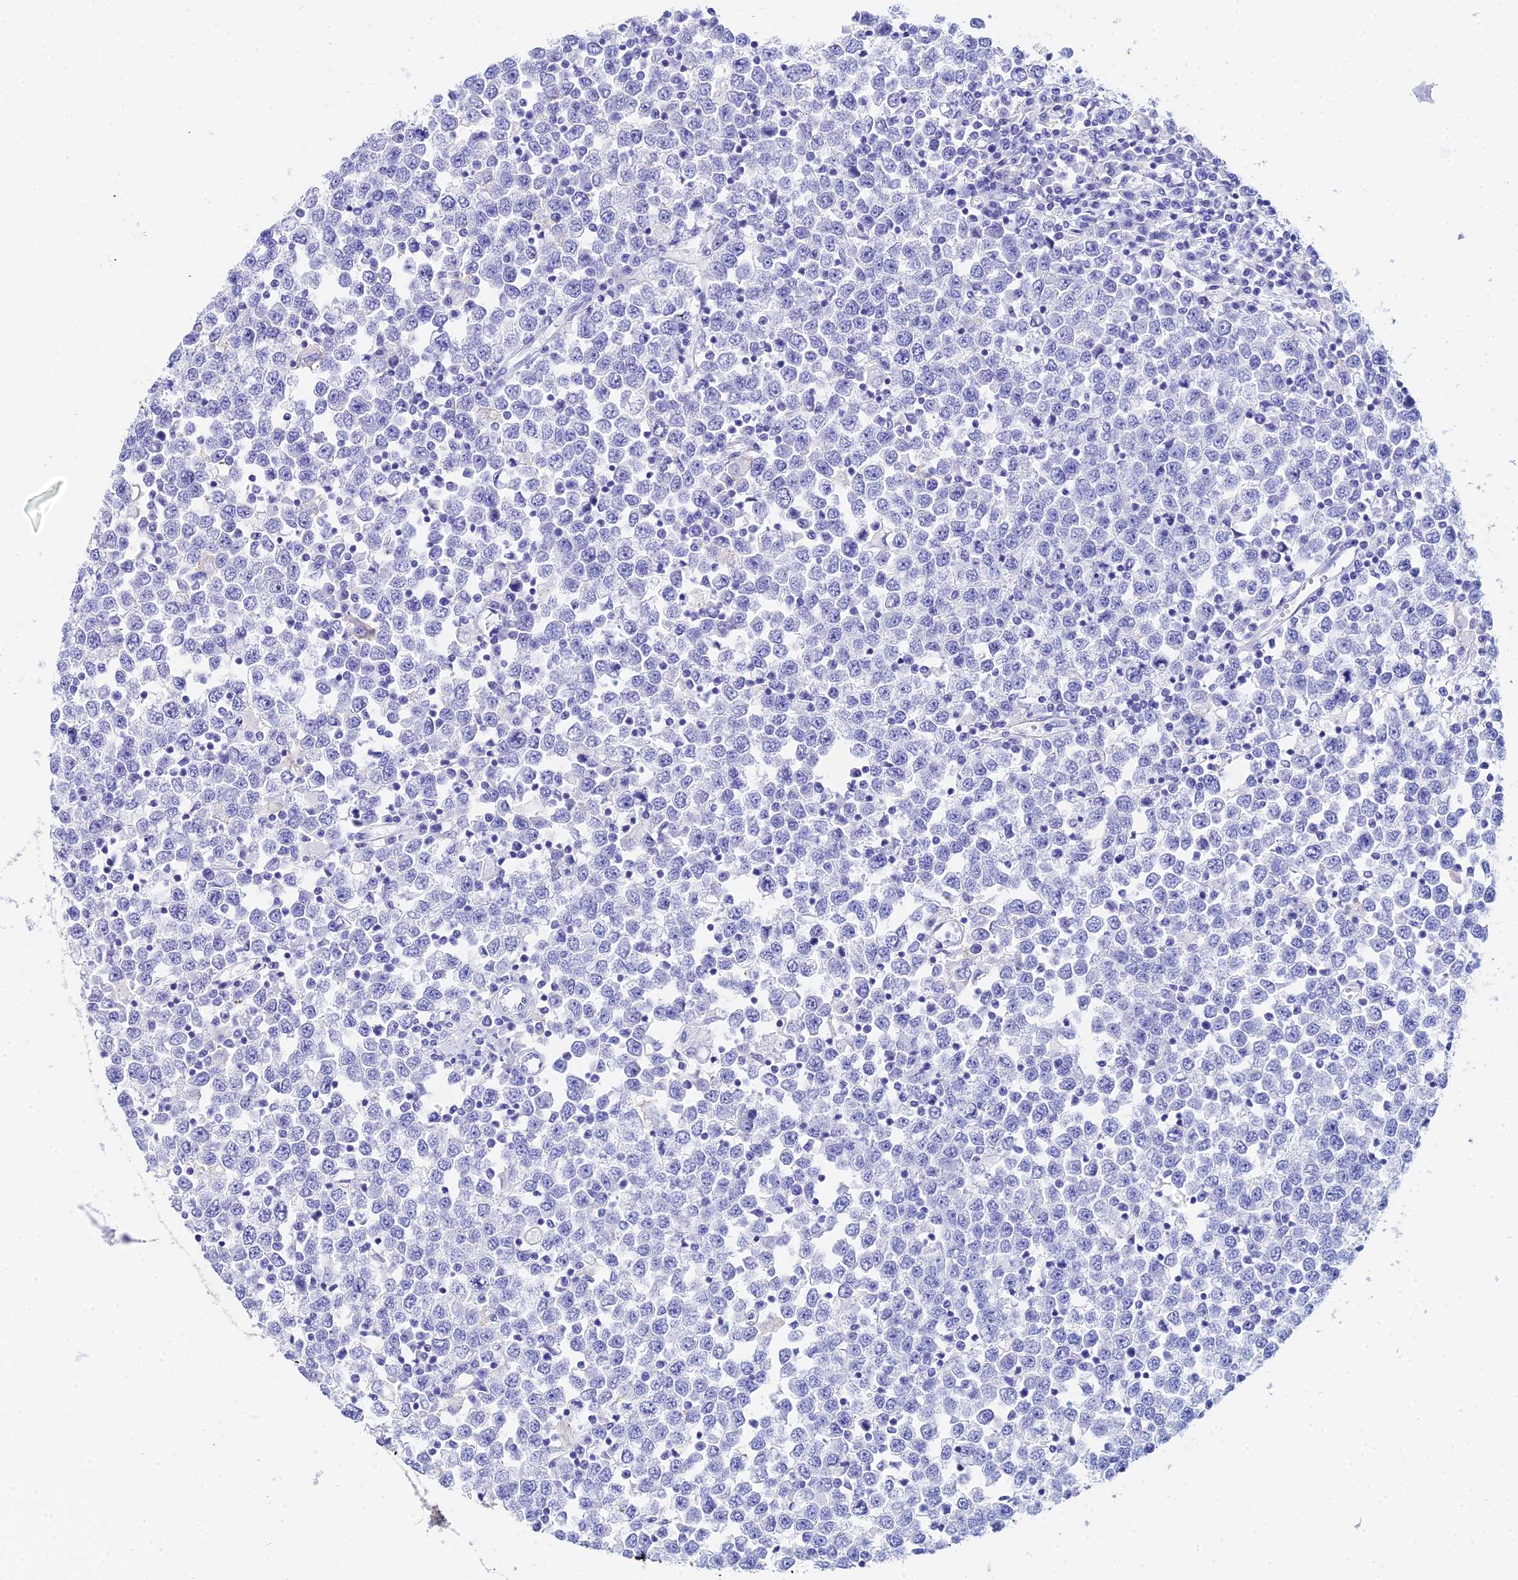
{"staining": {"intensity": "negative", "quantity": "none", "location": "none"}, "tissue": "testis cancer", "cell_type": "Tumor cells", "image_type": "cancer", "snomed": [{"axis": "morphology", "description": "Seminoma, NOS"}, {"axis": "topography", "description": "Testis"}], "caption": "IHC image of testis cancer stained for a protein (brown), which displays no expression in tumor cells.", "gene": "CELA3A", "patient": {"sex": "male", "age": 65}}